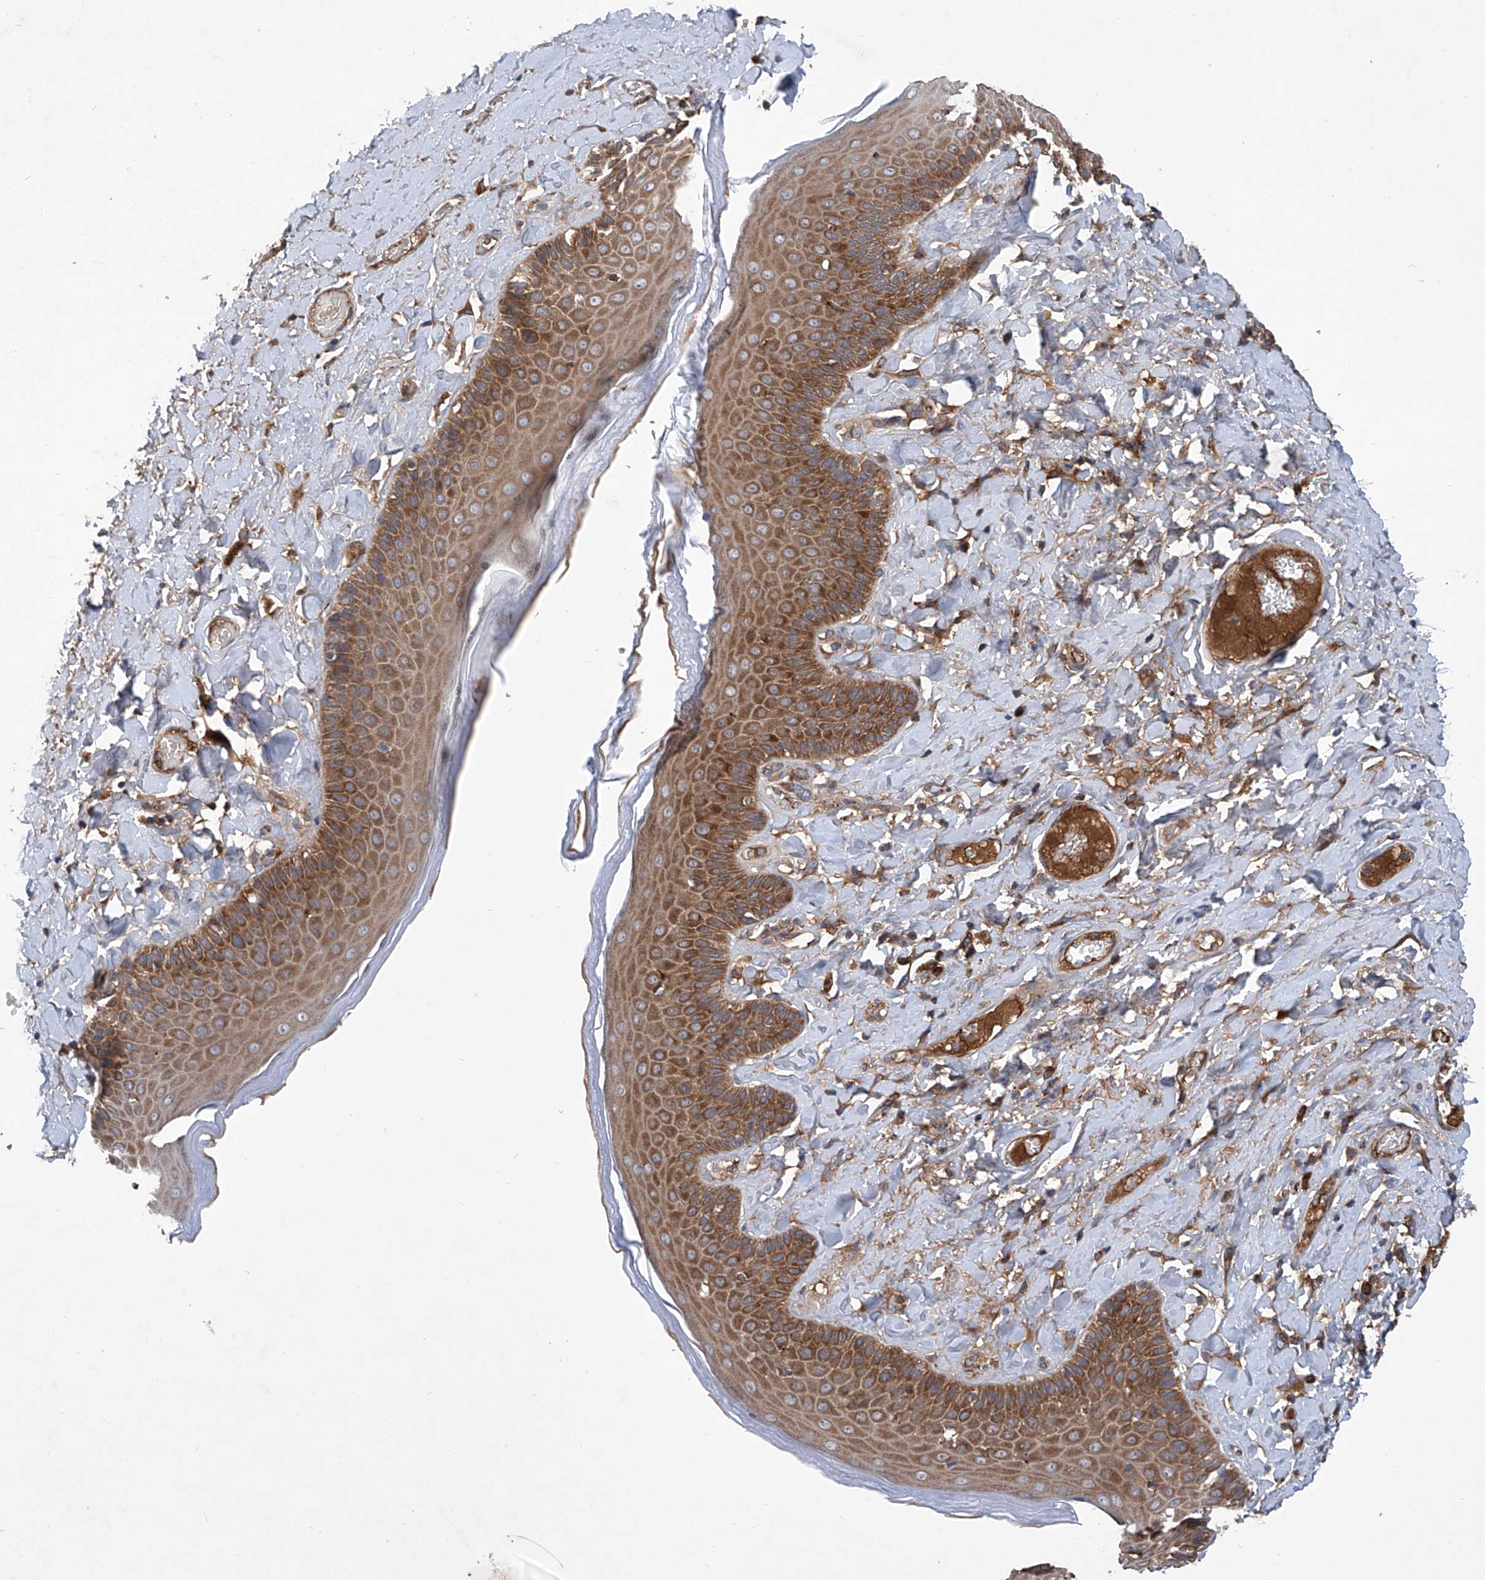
{"staining": {"intensity": "strong", "quantity": ">75%", "location": "cytoplasmic/membranous"}, "tissue": "skin", "cell_type": "Epidermal cells", "image_type": "normal", "snomed": [{"axis": "morphology", "description": "Normal tissue, NOS"}, {"axis": "topography", "description": "Anal"}], "caption": "Strong cytoplasmic/membranous protein expression is present in about >75% of epidermal cells in skin. (DAB = brown stain, brightfield microscopy at high magnification).", "gene": "ASCC3", "patient": {"sex": "male", "age": 69}}